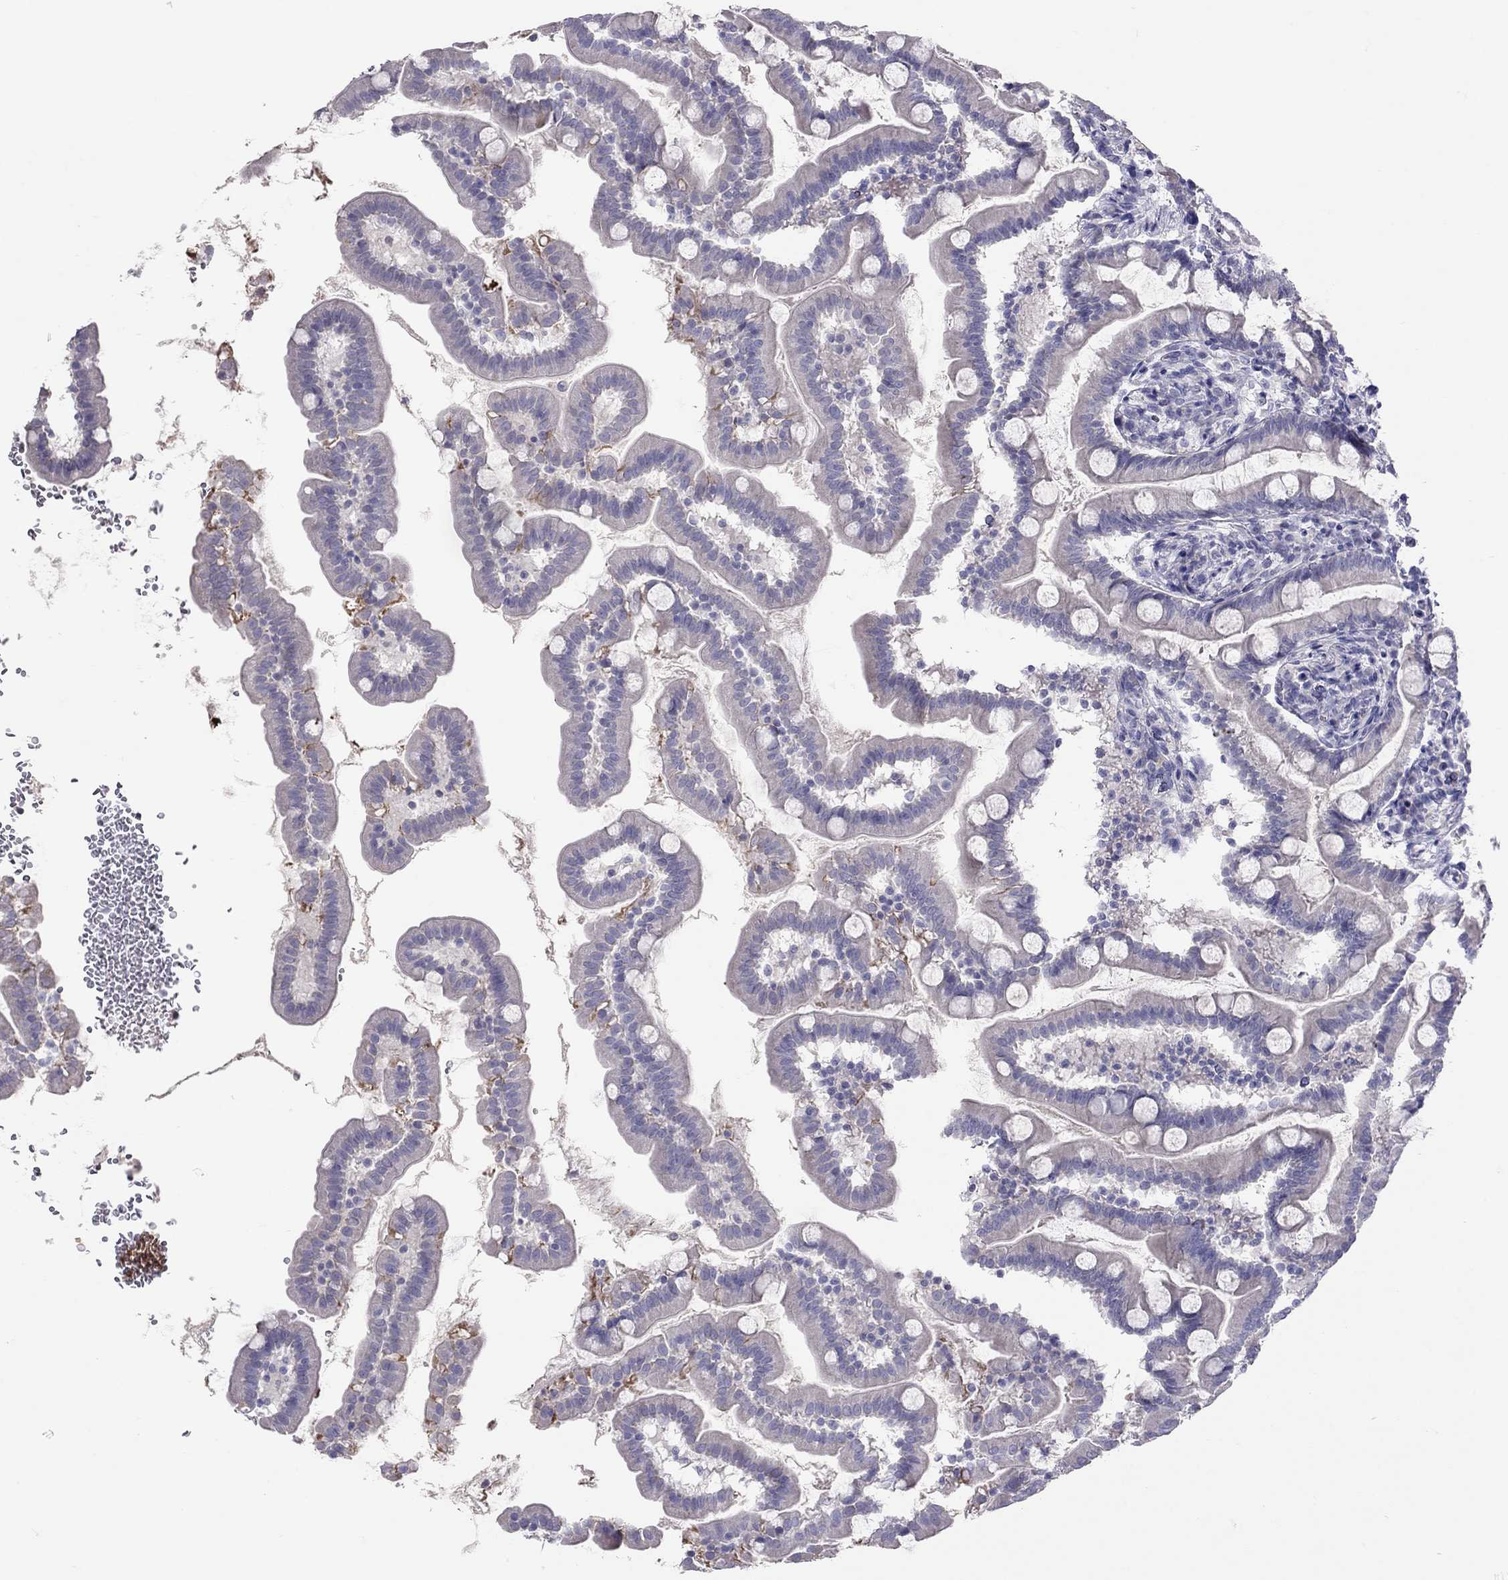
{"staining": {"intensity": "negative", "quantity": "none", "location": "none"}, "tissue": "small intestine", "cell_type": "Glandular cells", "image_type": "normal", "snomed": [{"axis": "morphology", "description": "Normal tissue, NOS"}, {"axis": "topography", "description": "Small intestine"}], "caption": "Immunohistochemistry histopathology image of unremarkable small intestine: small intestine stained with DAB reveals no significant protein staining in glandular cells. (DAB (3,3'-diaminobenzidine) immunohistochemistry (IHC) with hematoxylin counter stain).", "gene": "MUC16", "patient": {"sex": "female", "age": 44}}